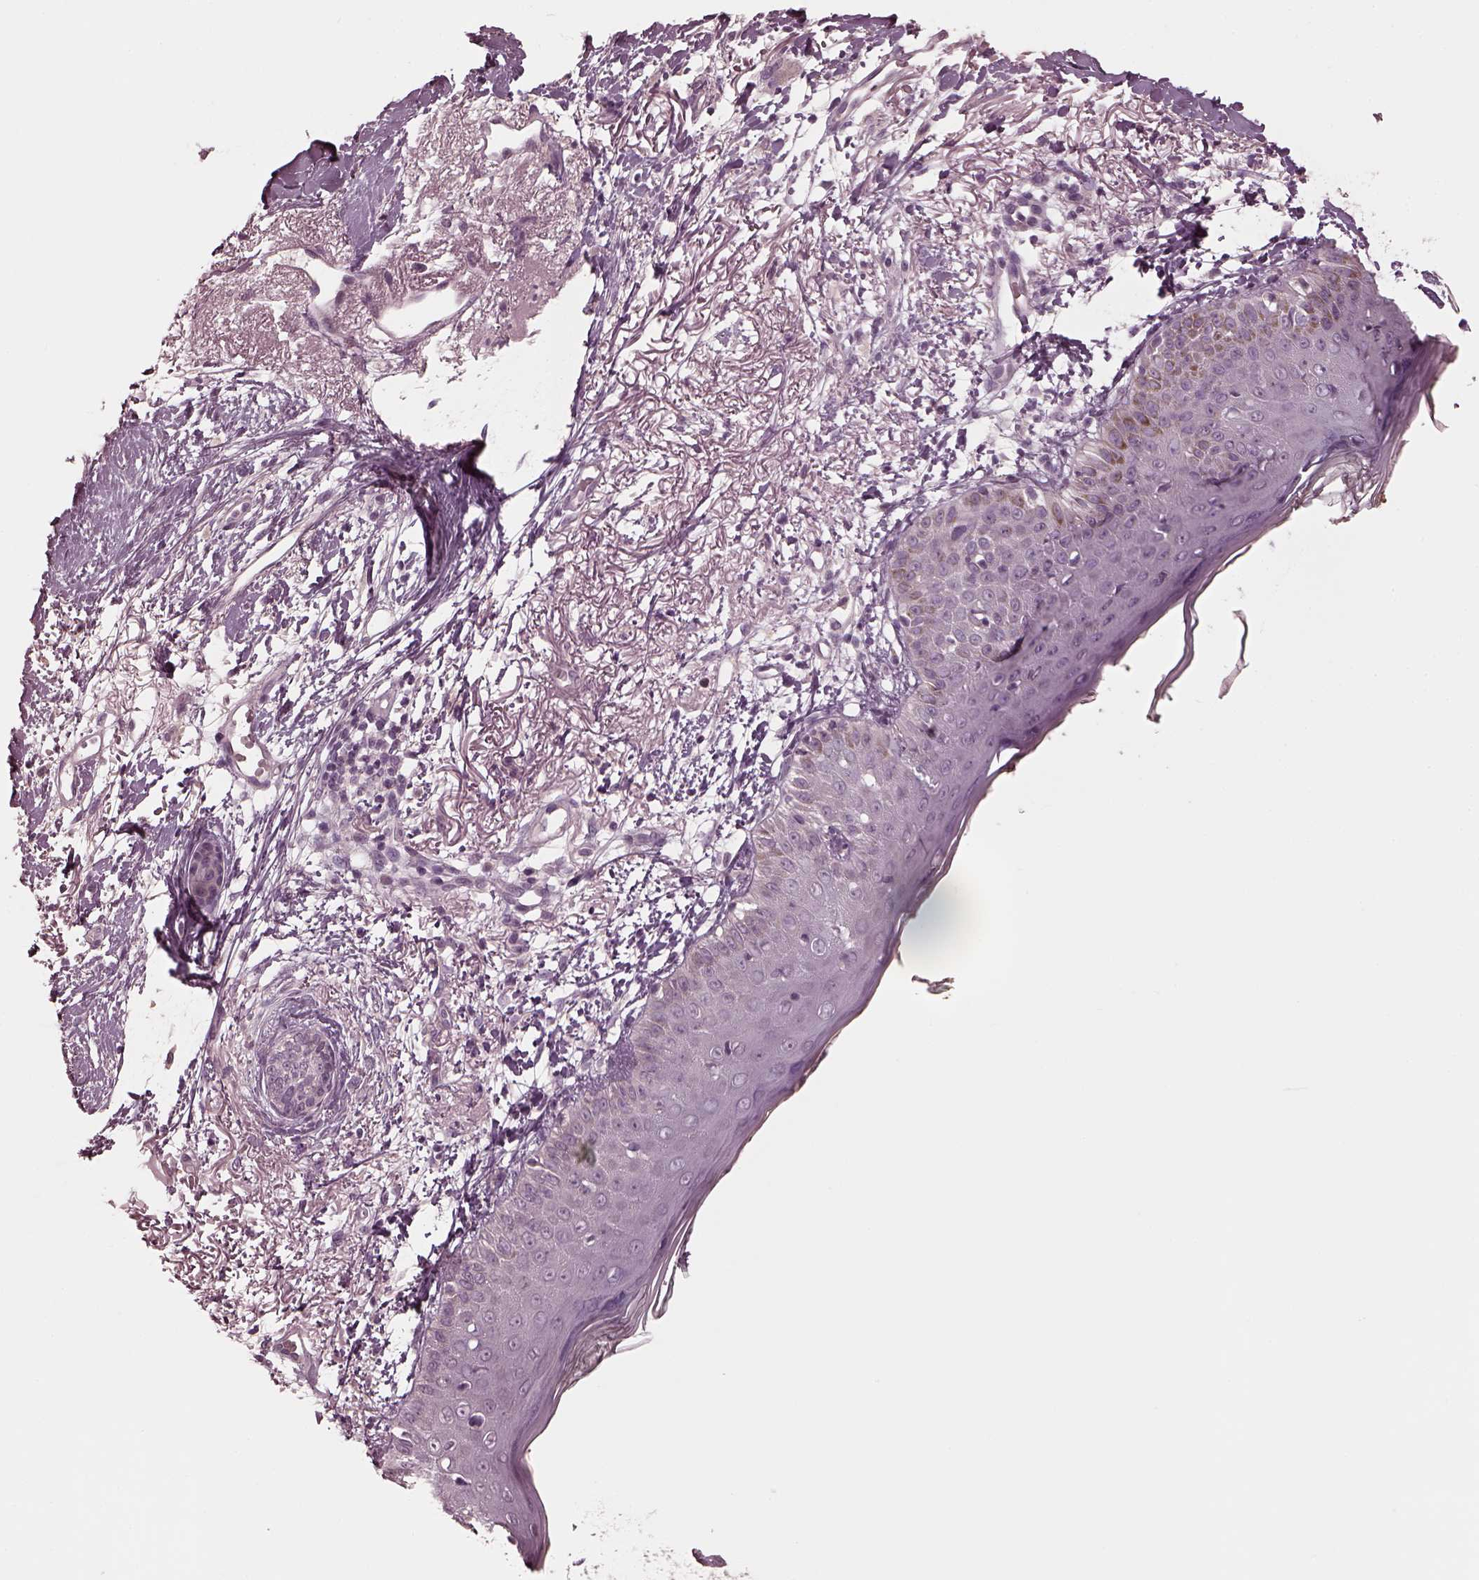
{"staining": {"intensity": "negative", "quantity": "none", "location": "none"}, "tissue": "skin cancer", "cell_type": "Tumor cells", "image_type": "cancer", "snomed": [{"axis": "morphology", "description": "Normal tissue, NOS"}, {"axis": "morphology", "description": "Basal cell carcinoma"}, {"axis": "topography", "description": "Skin"}], "caption": "Immunohistochemical staining of human skin basal cell carcinoma demonstrates no significant staining in tumor cells. (DAB IHC visualized using brightfield microscopy, high magnification).", "gene": "RCVRN", "patient": {"sex": "male", "age": 84}}